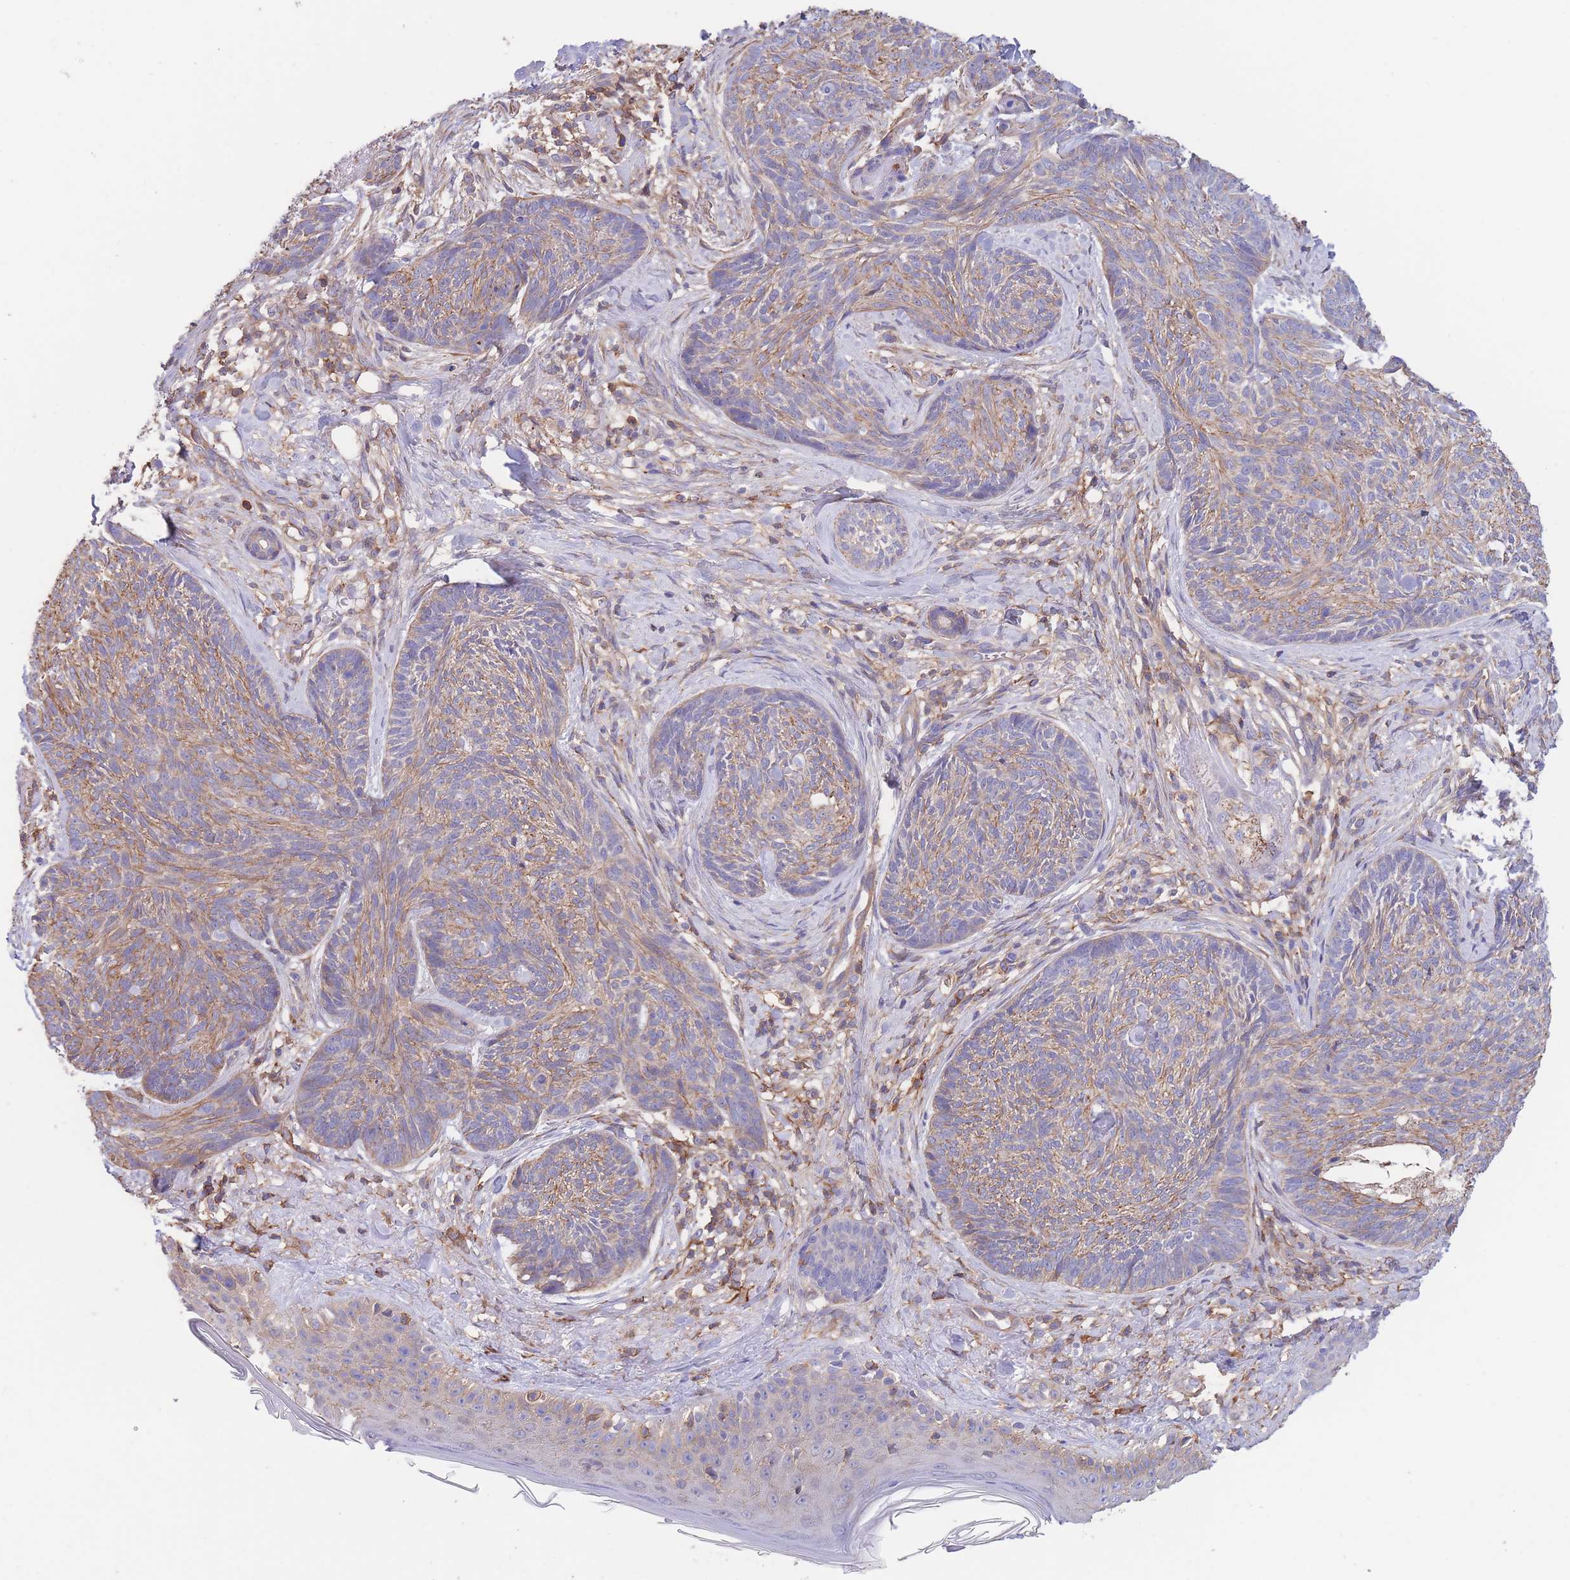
{"staining": {"intensity": "weak", "quantity": ">75%", "location": "cytoplasmic/membranous"}, "tissue": "skin cancer", "cell_type": "Tumor cells", "image_type": "cancer", "snomed": [{"axis": "morphology", "description": "Basal cell carcinoma"}, {"axis": "topography", "description": "Skin"}], "caption": "This is an image of IHC staining of skin cancer (basal cell carcinoma), which shows weak positivity in the cytoplasmic/membranous of tumor cells.", "gene": "LRRN4CL", "patient": {"sex": "male", "age": 73}}